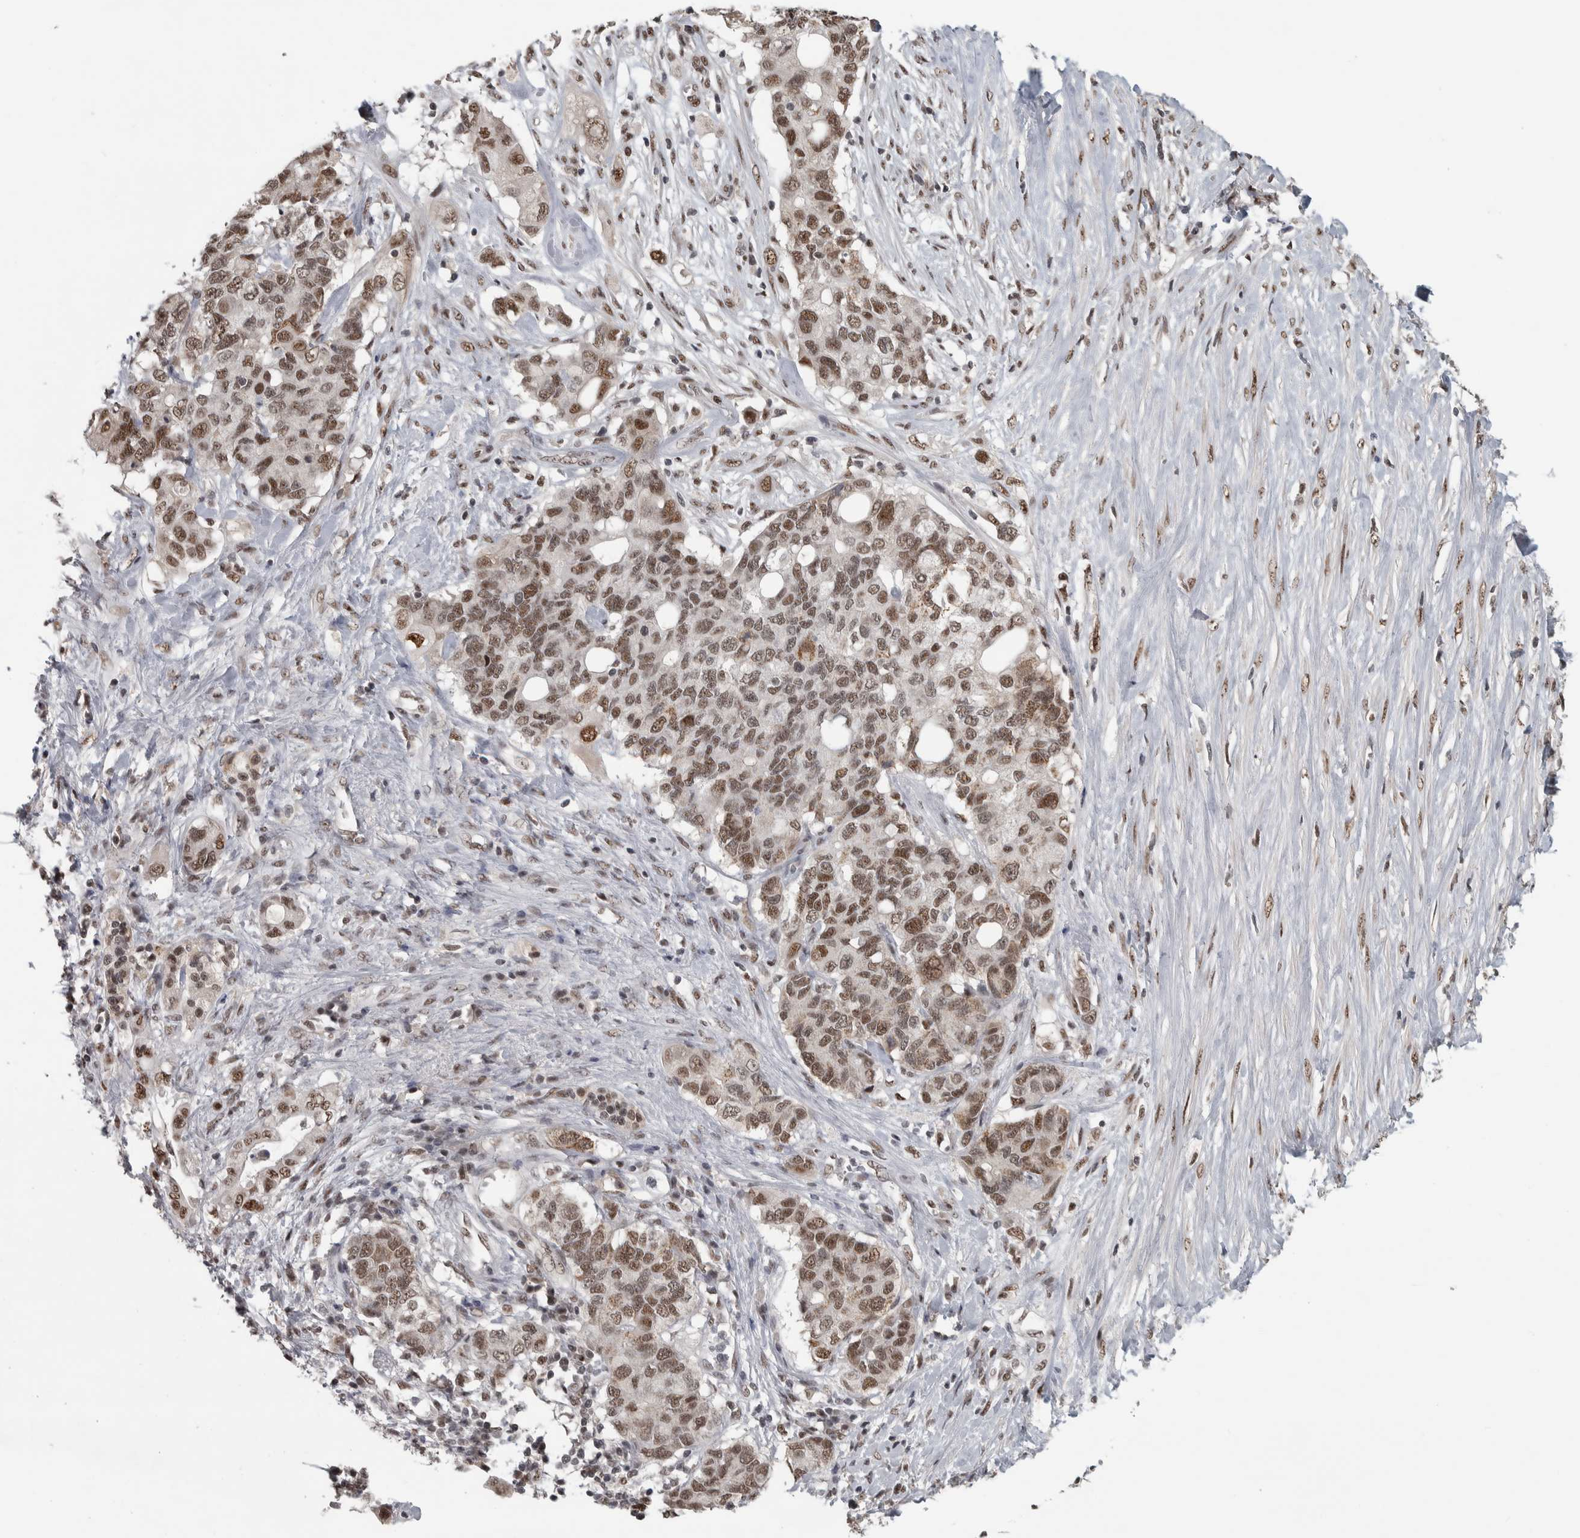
{"staining": {"intensity": "moderate", "quantity": ">75%", "location": "nuclear"}, "tissue": "pancreatic cancer", "cell_type": "Tumor cells", "image_type": "cancer", "snomed": [{"axis": "morphology", "description": "Adenocarcinoma, NOS"}, {"axis": "topography", "description": "Pancreas"}], "caption": "A medium amount of moderate nuclear expression is appreciated in about >75% of tumor cells in pancreatic cancer (adenocarcinoma) tissue.", "gene": "DDX42", "patient": {"sex": "female", "age": 56}}